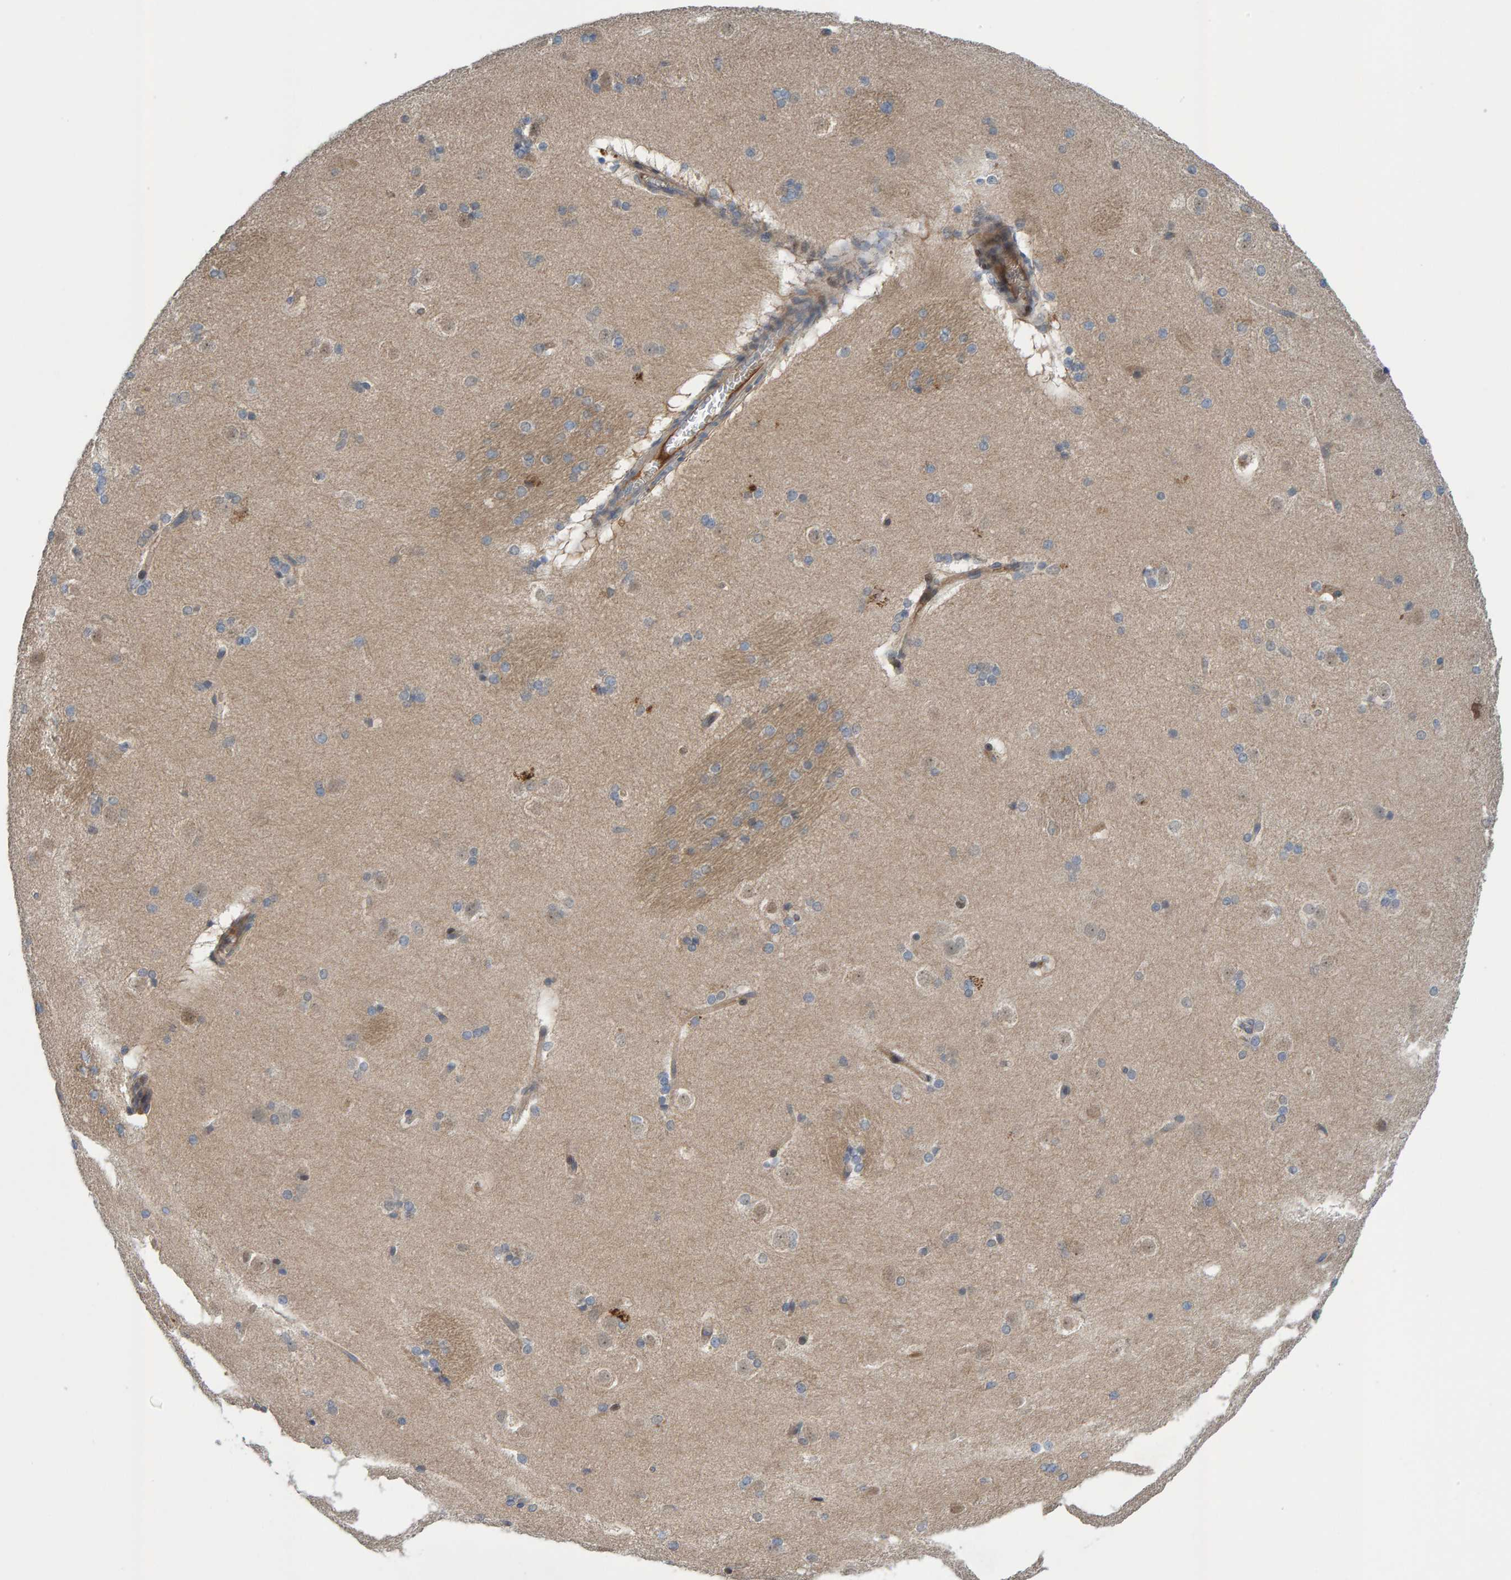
{"staining": {"intensity": "weak", "quantity": "<25%", "location": "cytoplasmic/membranous"}, "tissue": "caudate", "cell_type": "Glial cells", "image_type": "normal", "snomed": [{"axis": "morphology", "description": "Normal tissue, NOS"}, {"axis": "topography", "description": "Lateral ventricle wall"}], "caption": "Glial cells are negative for brown protein staining in normal caudate. The staining is performed using DAB brown chromogen with nuclei counter-stained in using hematoxylin.", "gene": "LRSAM1", "patient": {"sex": "female", "age": 19}}